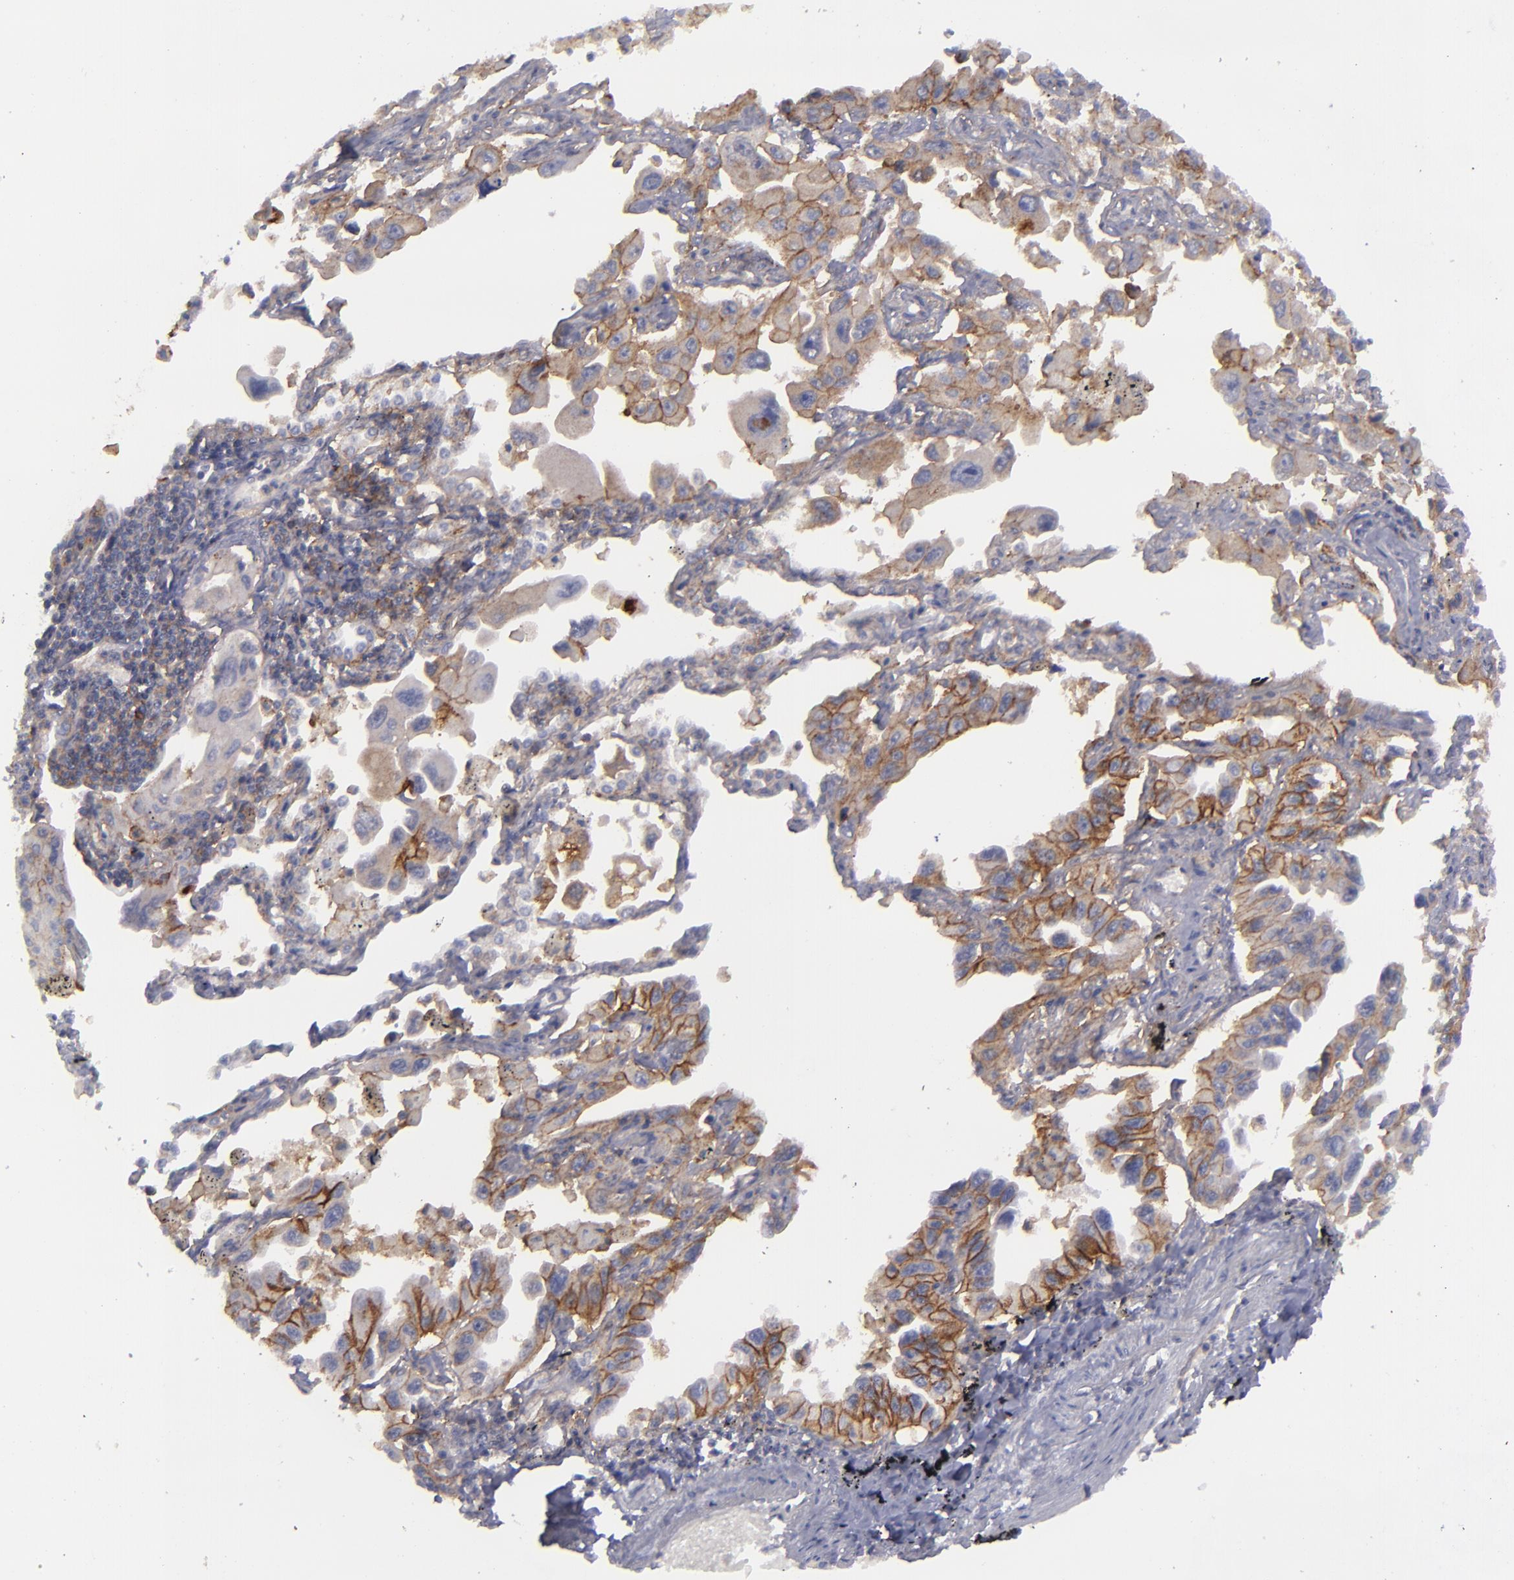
{"staining": {"intensity": "moderate", "quantity": ">75%", "location": "cytoplasmic/membranous"}, "tissue": "lung cancer", "cell_type": "Tumor cells", "image_type": "cancer", "snomed": [{"axis": "morphology", "description": "Adenocarcinoma, NOS"}, {"axis": "topography", "description": "Lung"}], "caption": "Immunohistochemistry (IHC) micrograph of lung cancer (adenocarcinoma) stained for a protein (brown), which shows medium levels of moderate cytoplasmic/membranous staining in about >75% of tumor cells.", "gene": "BSG", "patient": {"sex": "male", "age": 64}}